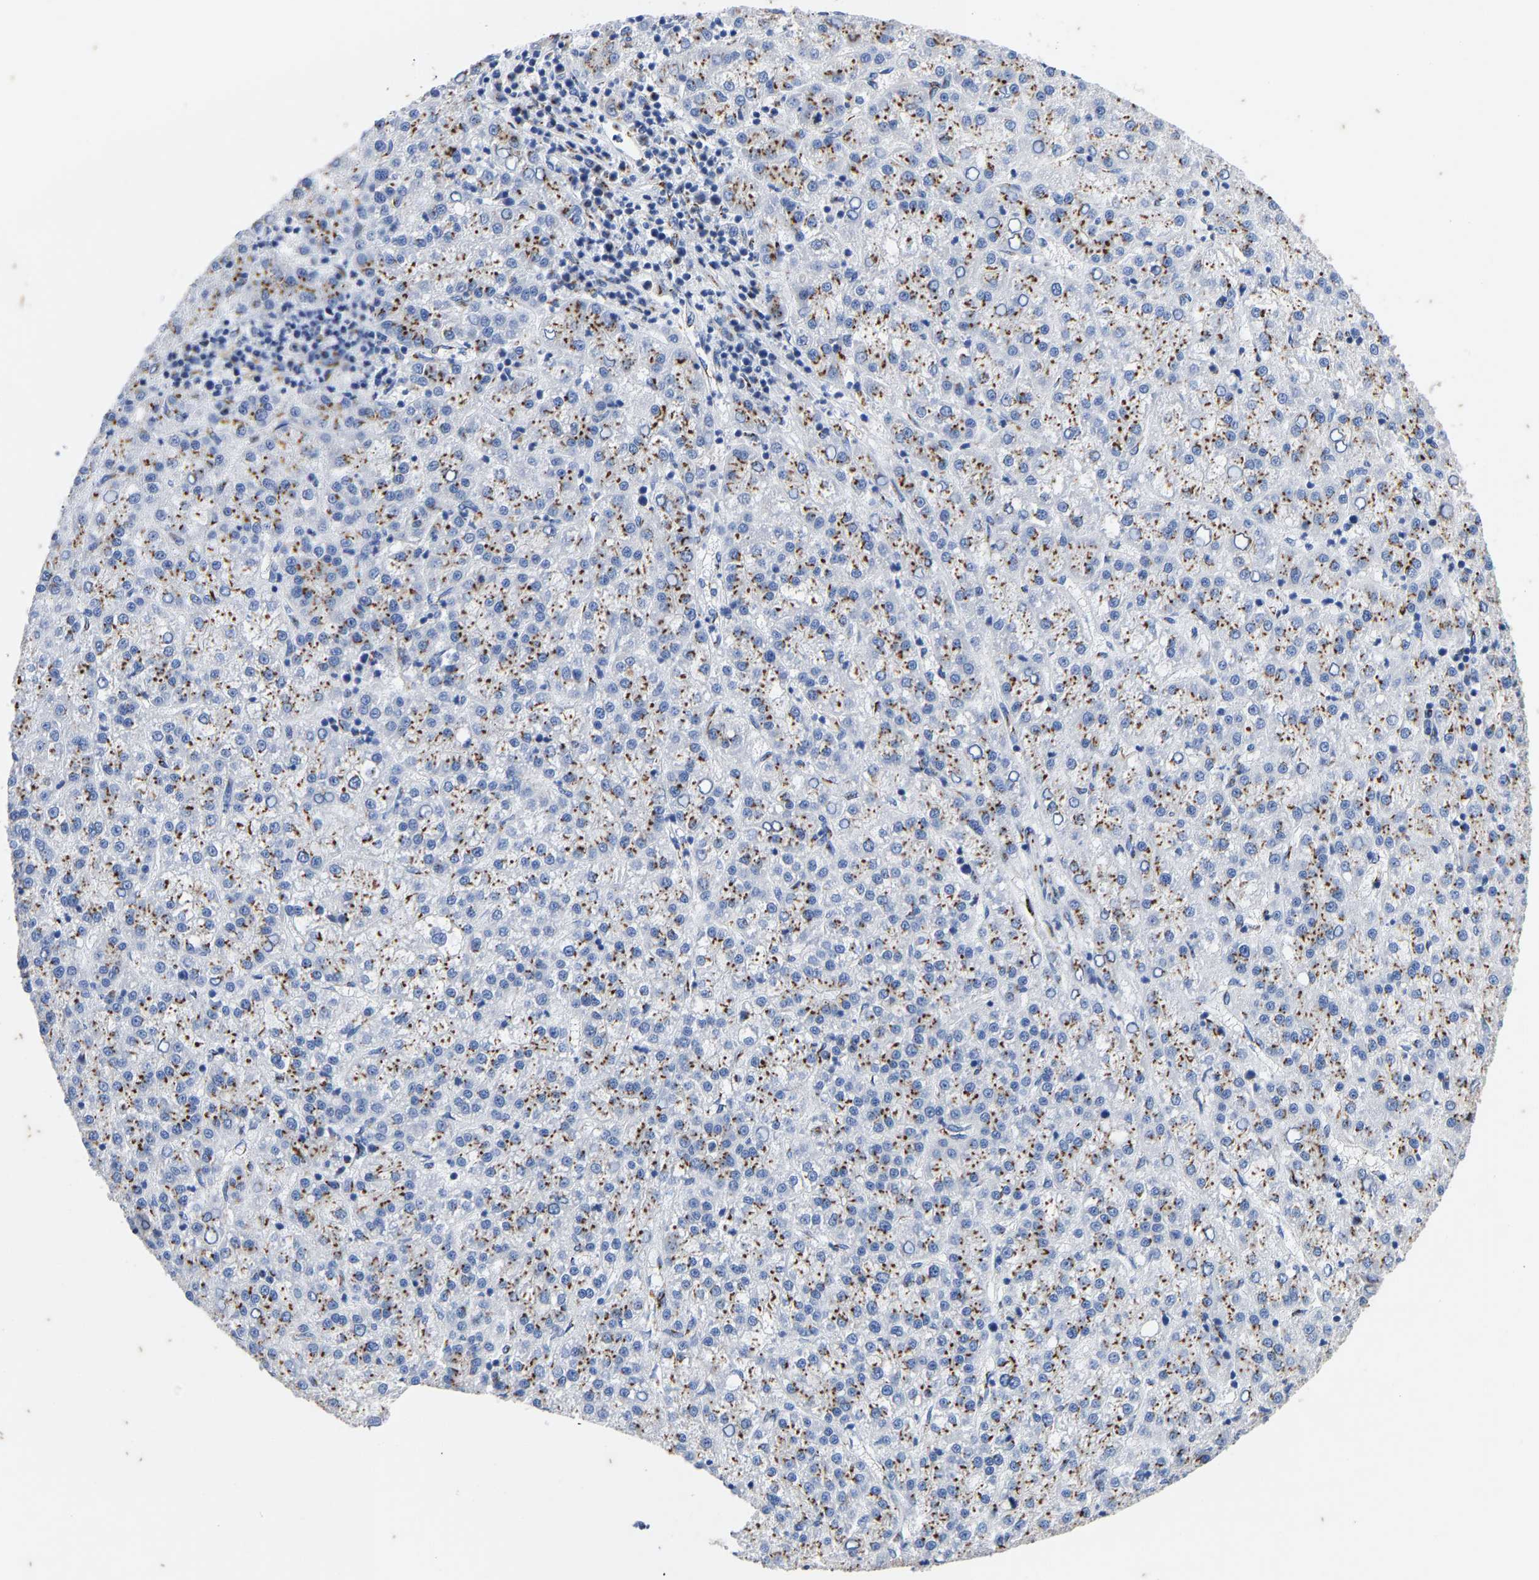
{"staining": {"intensity": "moderate", "quantity": "25%-75%", "location": "cytoplasmic/membranous"}, "tissue": "liver cancer", "cell_type": "Tumor cells", "image_type": "cancer", "snomed": [{"axis": "morphology", "description": "Carcinoma, Hepatocellular, NOS"}, {"axis": "topography", "description": "Liver"}], "caption": "Approximately 25%-75% of tumor cells in human liver cancer show moderate cytoplasmic/membranous protein positivity as visualized by brown immunohistochemical staining.", "gene": "TMEM87A", "patient": {"sex": "female", "age": 58}}